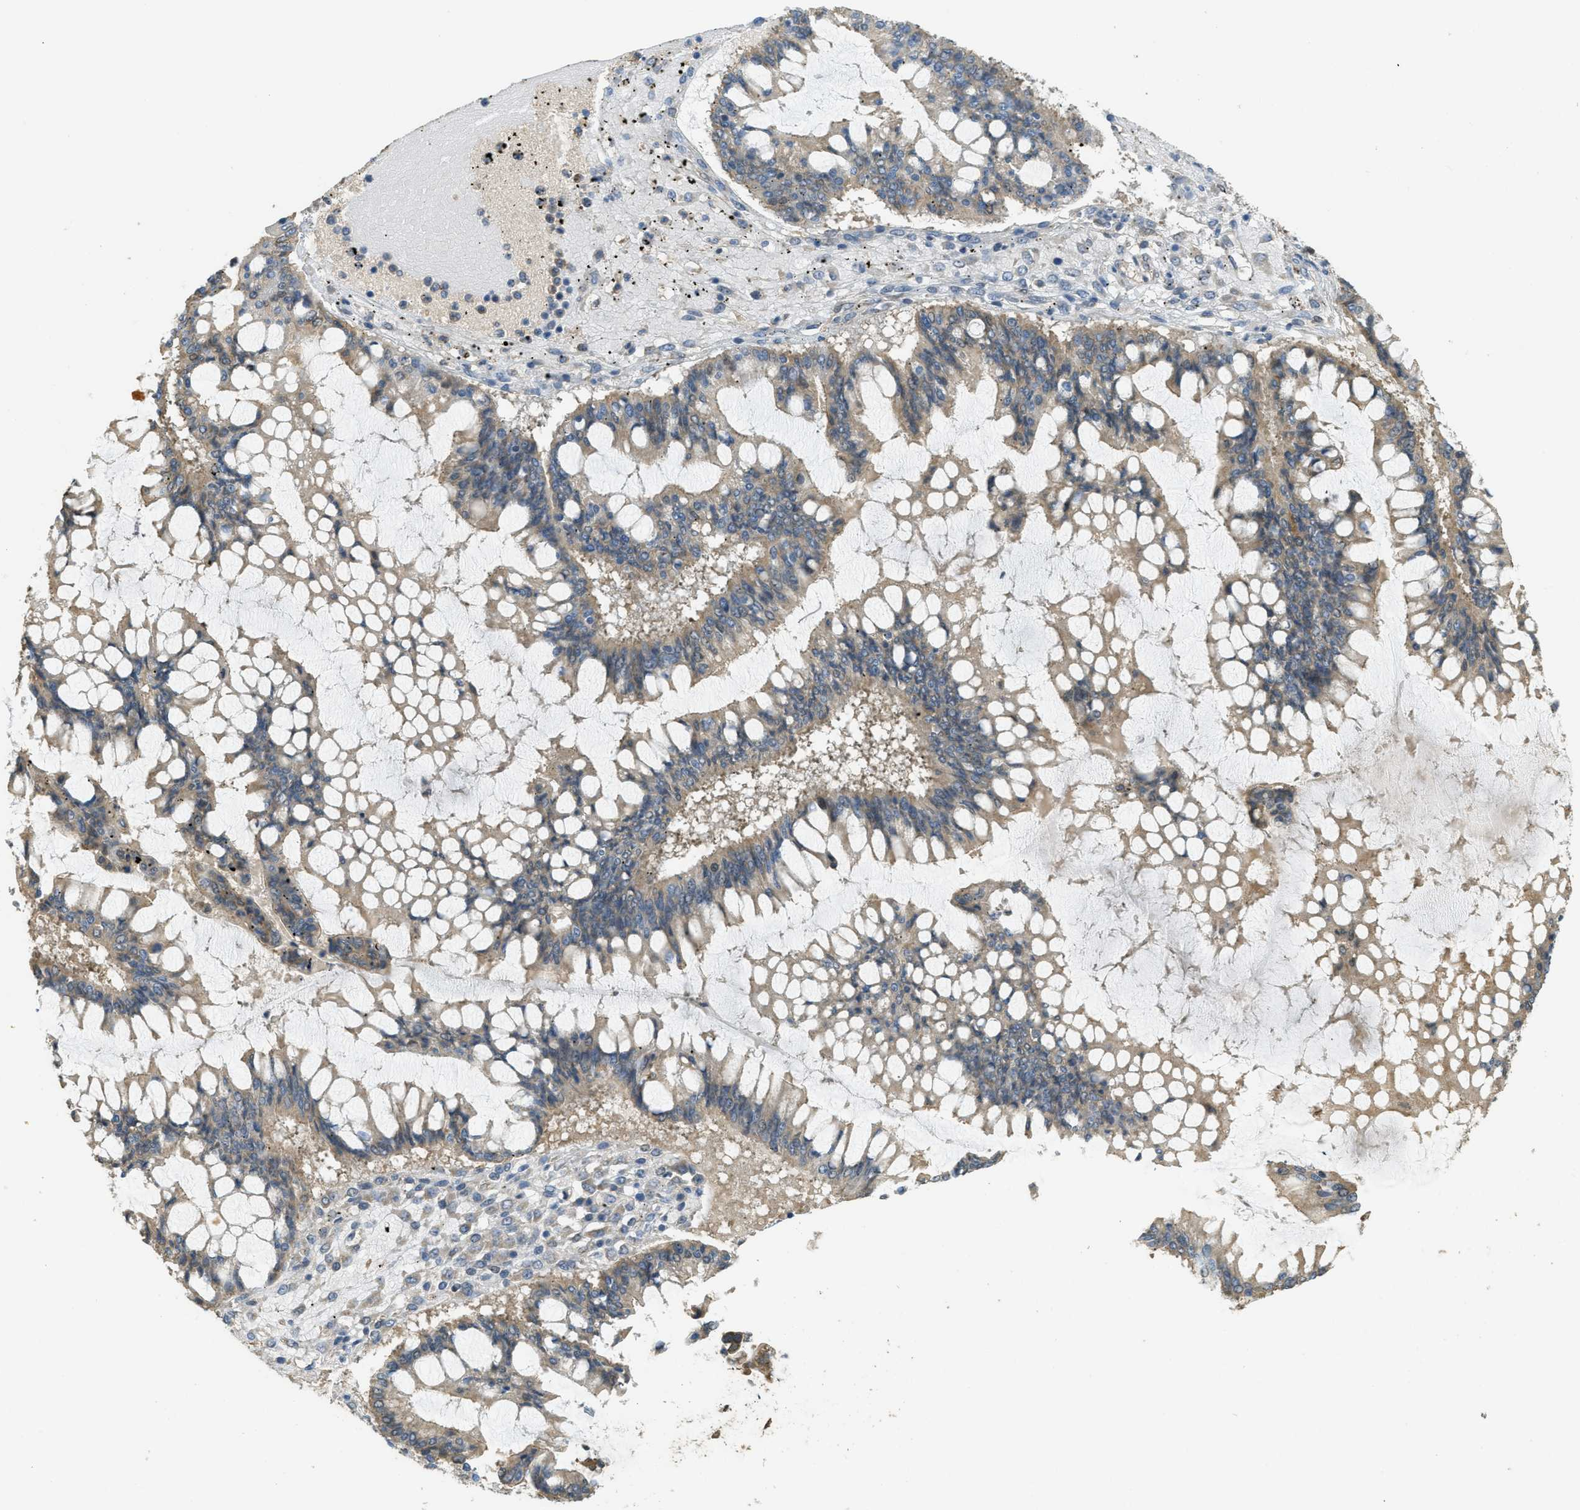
{"staining": {"intensity": "weak", "quantity": "25%-75%", "location": "cytoplasmic/membranous"}, "tissue": "ovarian cancer", "cell_type": "Tumor cells", "image_type": "cancer", "snomed": [{"axis": "morphology", "description": "Cystadenocarcinoma, mucinous, NOS"}, {"axis": "topography", "description": "Ovary"}], "caption": "High-magnification brightfield microscopy of mucinous cystadenocarcinoma (ovarian) stained with DAB (brown) and counterstained with hematoxylin (blue). tumor cells exhibit weak cytoplasmic/membranous expression is appreciated in approximately25%-75% of cells.", "gene": "IGF2BP2", "patient": {"sex": "female", "age": 73}}